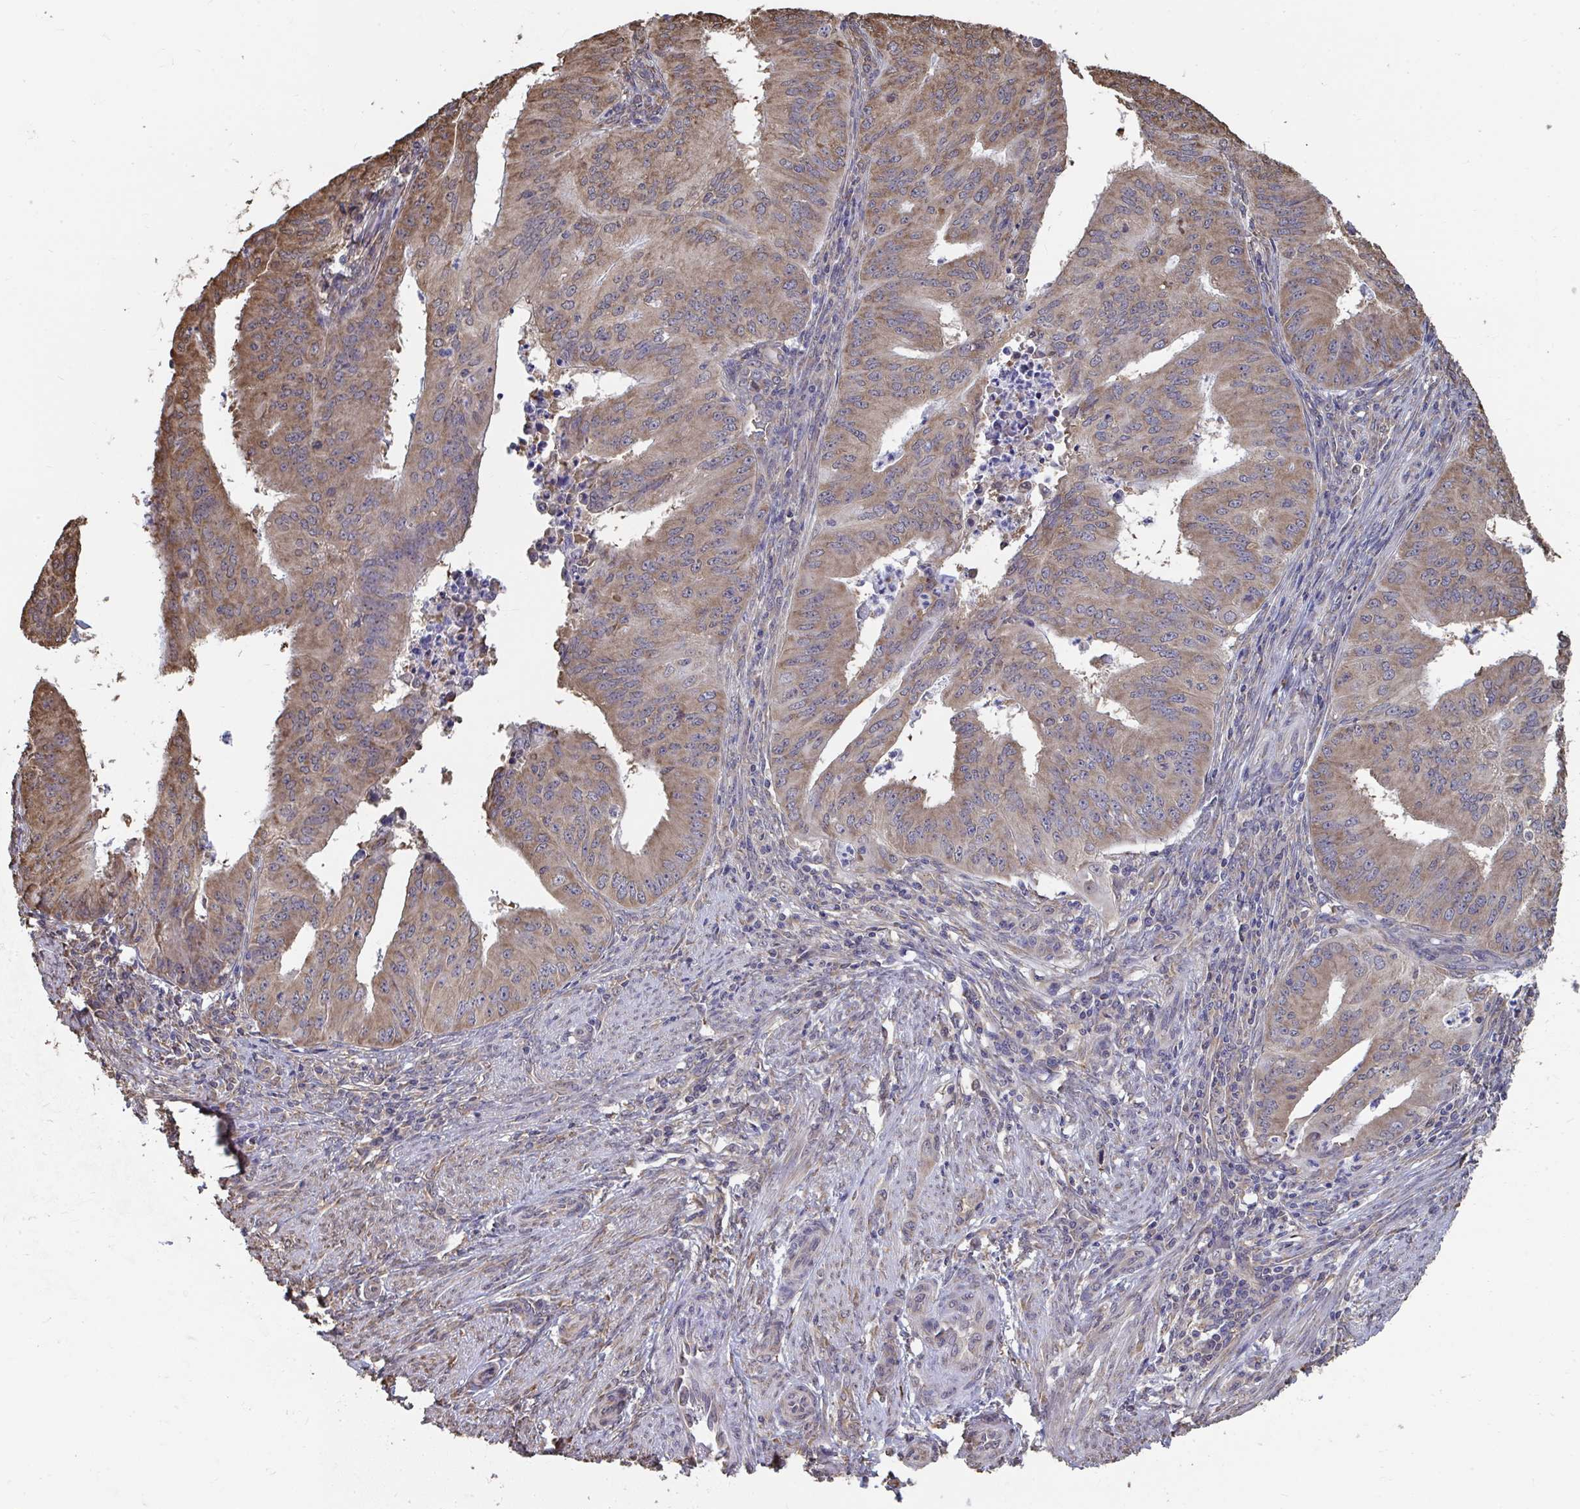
{"staining": {"intensity": "weak", "quantity": ">75%", "location": "cytoplasmic/membranous"}, "tissue": "endometrial cancer", "cell_type": "Tumor cells", "image_type": "cancer", "snomed": [{"axis": "morphology", "description": "Adenocarcinoma, NOS"}, {"axis": "topography", "description": "Endometrium"}], "caption": "Immunohistochemical staining of human adenocarcinoma (endometrial) reveals low levels of weak cytoplasmic/membranous protein expression in approximately >75% of tumor cells. (DAB (3,3'-diaminobenzidine) IHC with brightfield microscopy, high magnification).", "gene": "SYNCRIP", "patient": {"sex": "female", "age": 50}}